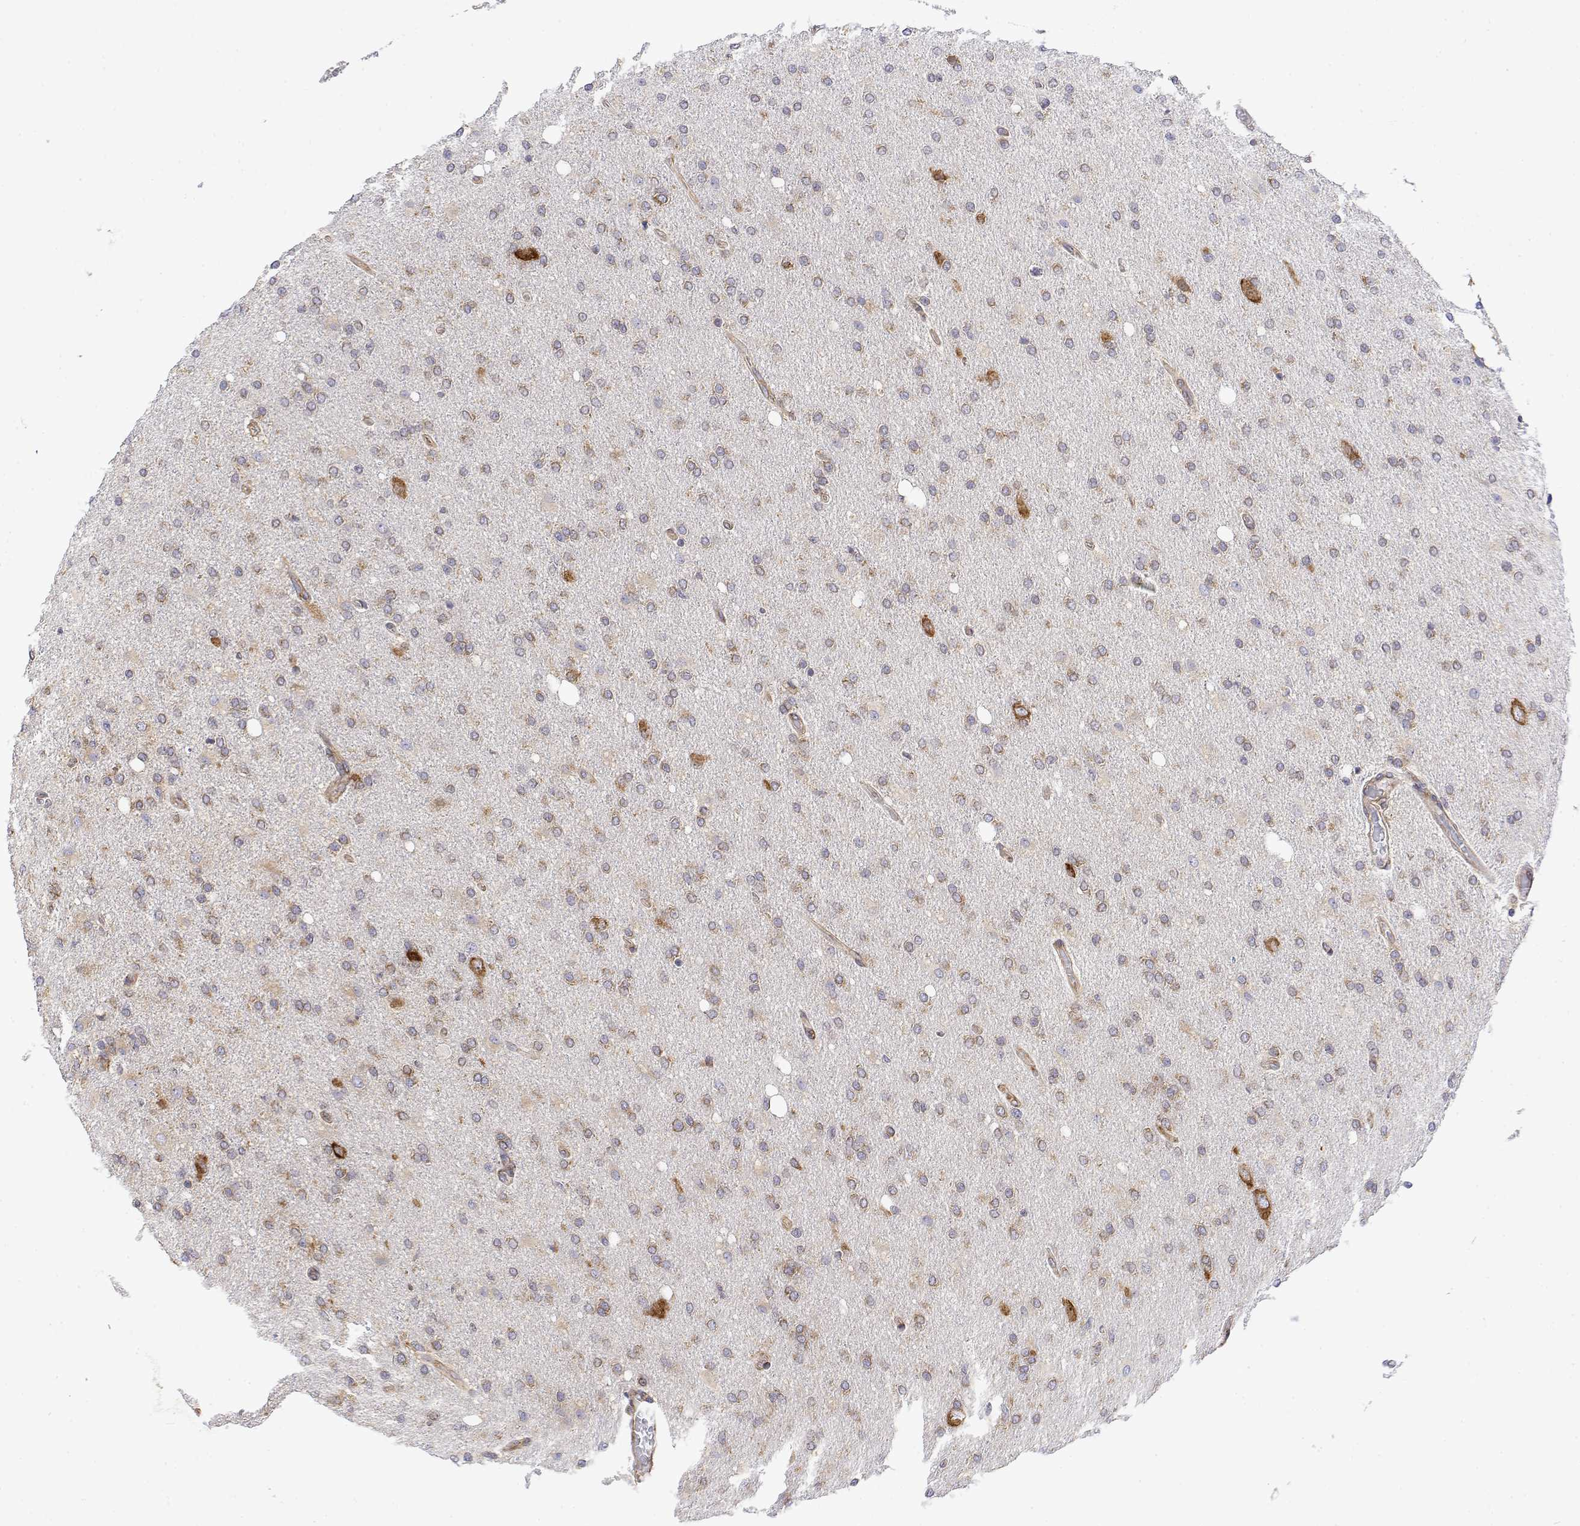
{"staining": {"intensity": "weak", "quantity": "25%-75%", "location": "cytoplasmic/membranous"}, "tissue": "glioma", "cell_type": "Tumor cells", "image_type": "cancer", "snomed": [{"axis": "morphology", "description": "Glioma, malignant, High grade"}, {"axis": "topography", "description": "Cerebral cortex"}], "caption": "This image shows malignant glioma (high-grade) stained with IHC to label a protein in brown. The cytoplasmic/membranous of tumor cells show weak positivity for the protein. Nuclei are counter-stained blue.", "gene": "EEF1G", "patient": {"sex": "male", "age": 70}}